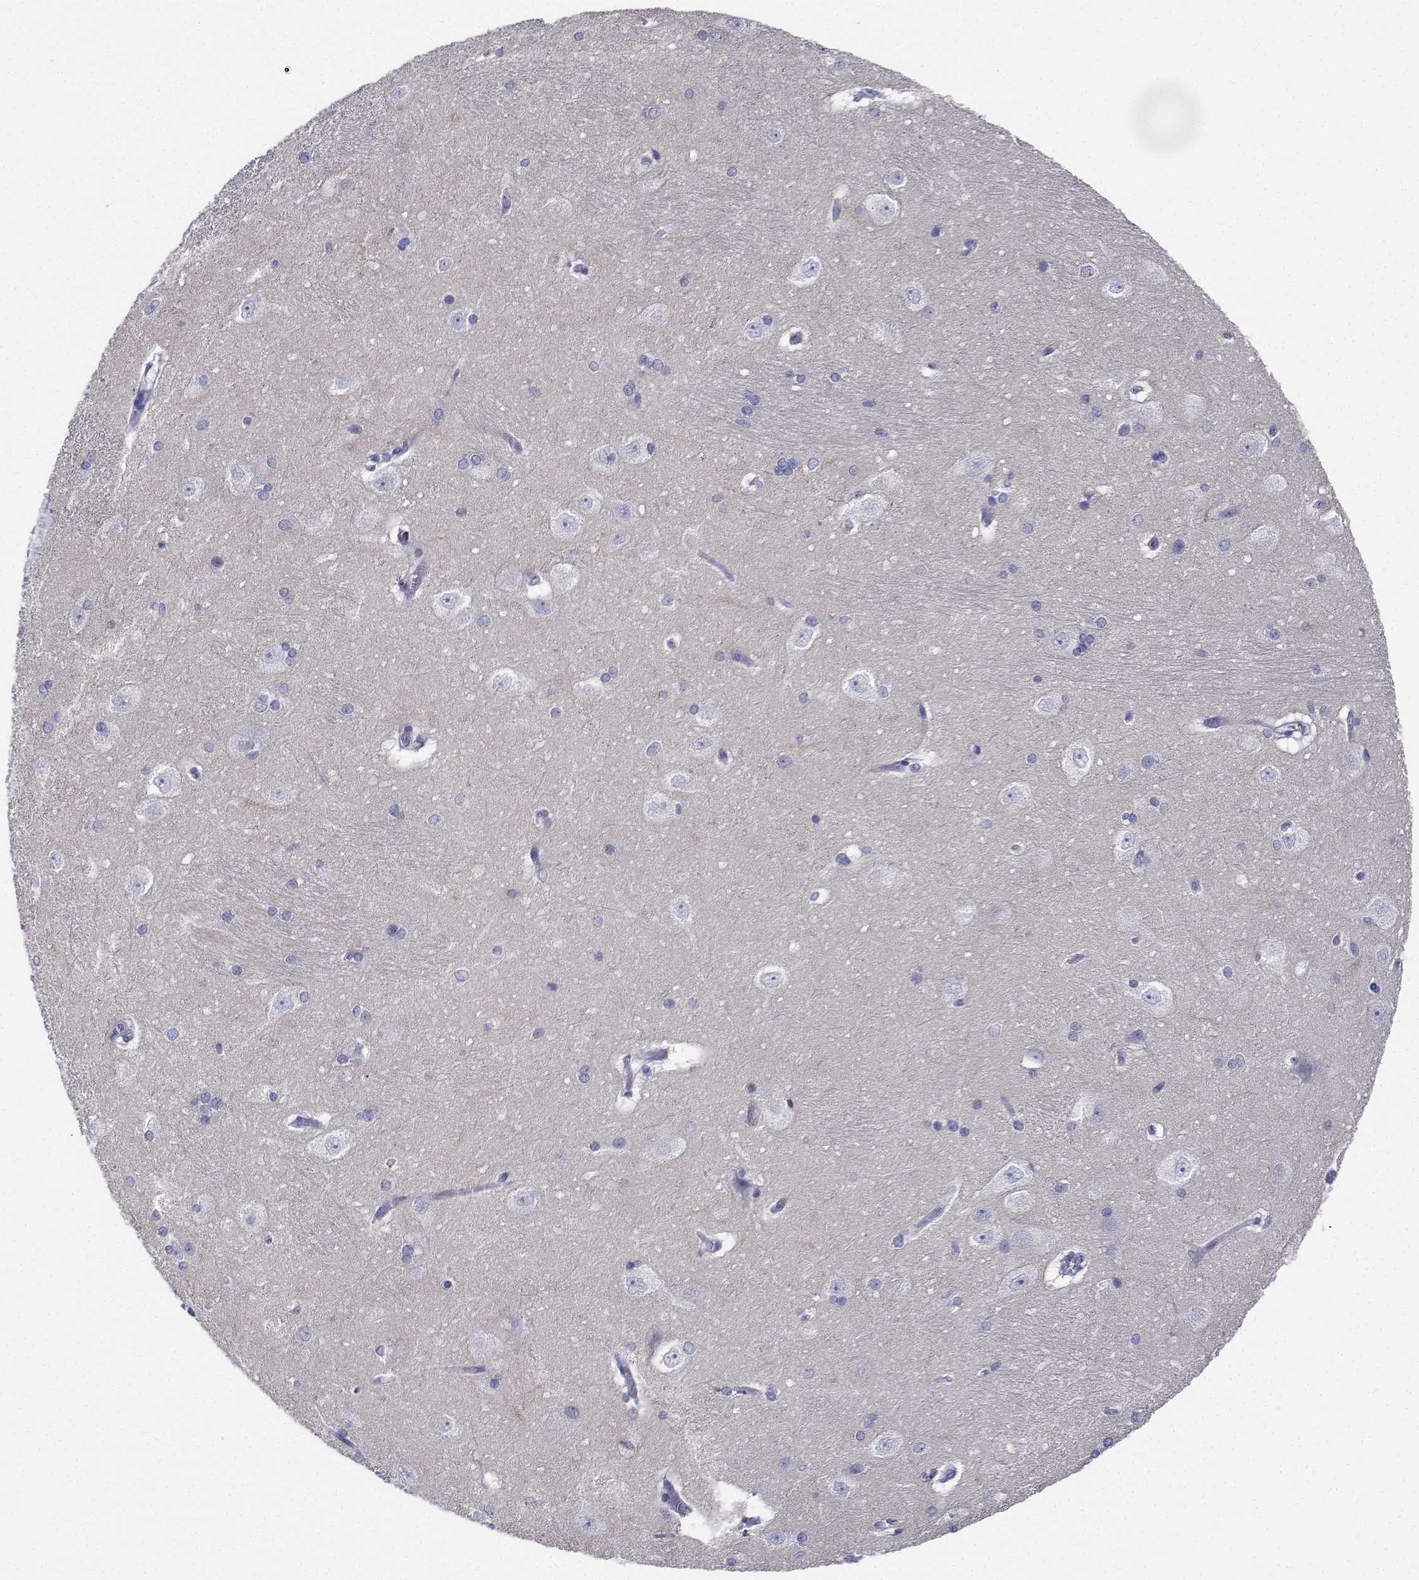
{"staining": {"intensity": "negative", "quantity": "none", "location": "none"}, "tissue": "hippocampus", "cell_type": "Glial cells", "image_type": "normal", "snomed": [{"axis": "morphology", "description": "Normal tissue, NOS"}, {"axis": "topography", "description": "Cerebral cortex"}, {"axis": "topography", "description": "Hippocampus"}], "caption": "A histopathology image of hippocampus stained for a protein reveals no brown staining in glial cells. Nuclei are stained in blue.", "gene": "PLXNA4", "patient": {"sex": "female", "age": 19}}